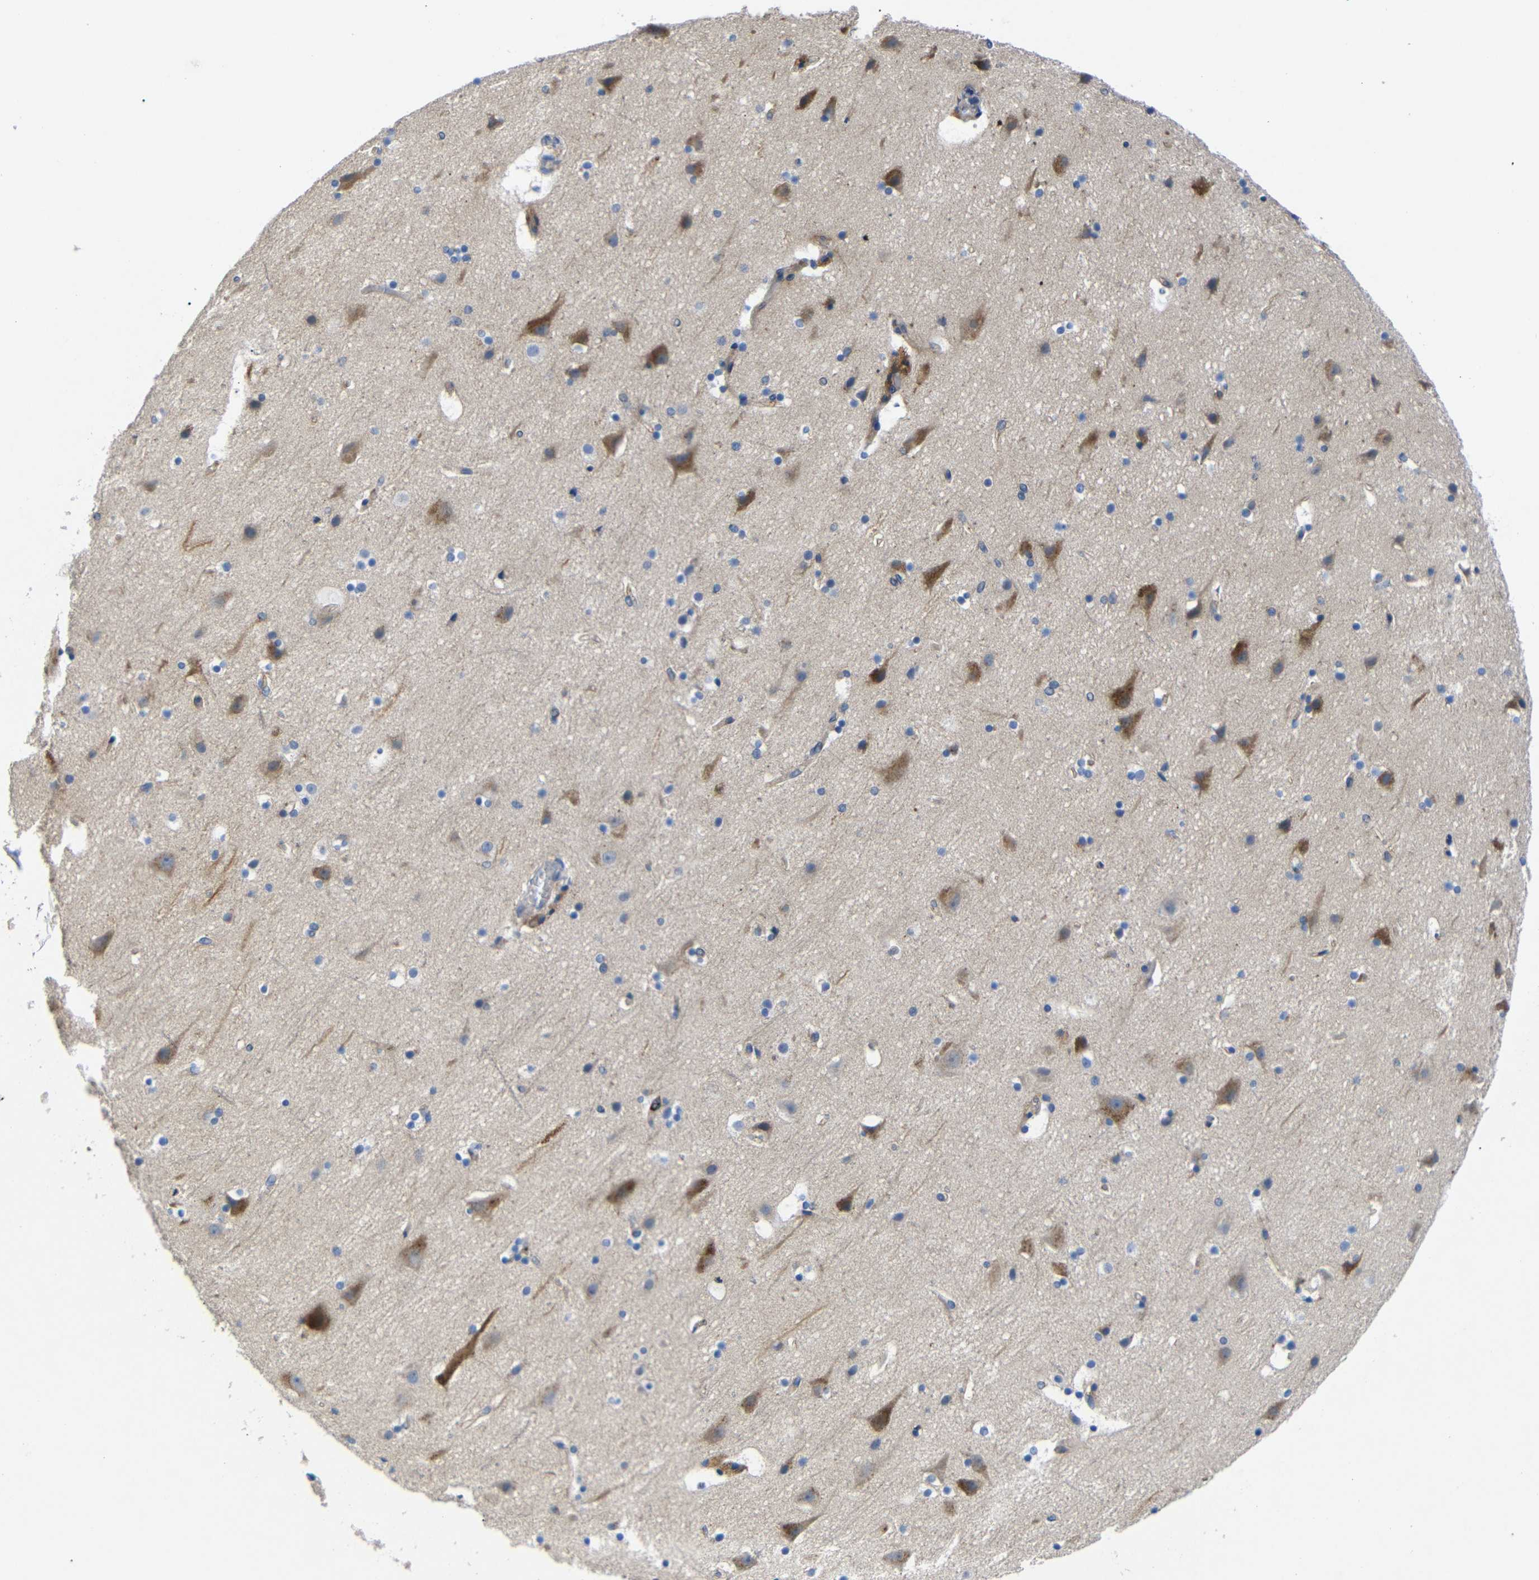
{"staining": {"intensity": "negative", "quantity": "none", "location": "none"}, "tissue": "cerebral cortex", "cell_type": "Endothelial cells", "image_type": "normal", "snomed": [{"axis": "morphology", "description": "Normal tissue, NOS"}, {"axis": "topography", "description": "Cerebral cortex"}], "caption": "IHC histopathology image of unremarkable cerebral cortex: cerebral cortex stained with DAB displays no significant protein staining in endothelial cells. (DAB IHC, high magnification).", "gene": "SDCBP", "patient": {"sex": "male", "age": 45}}